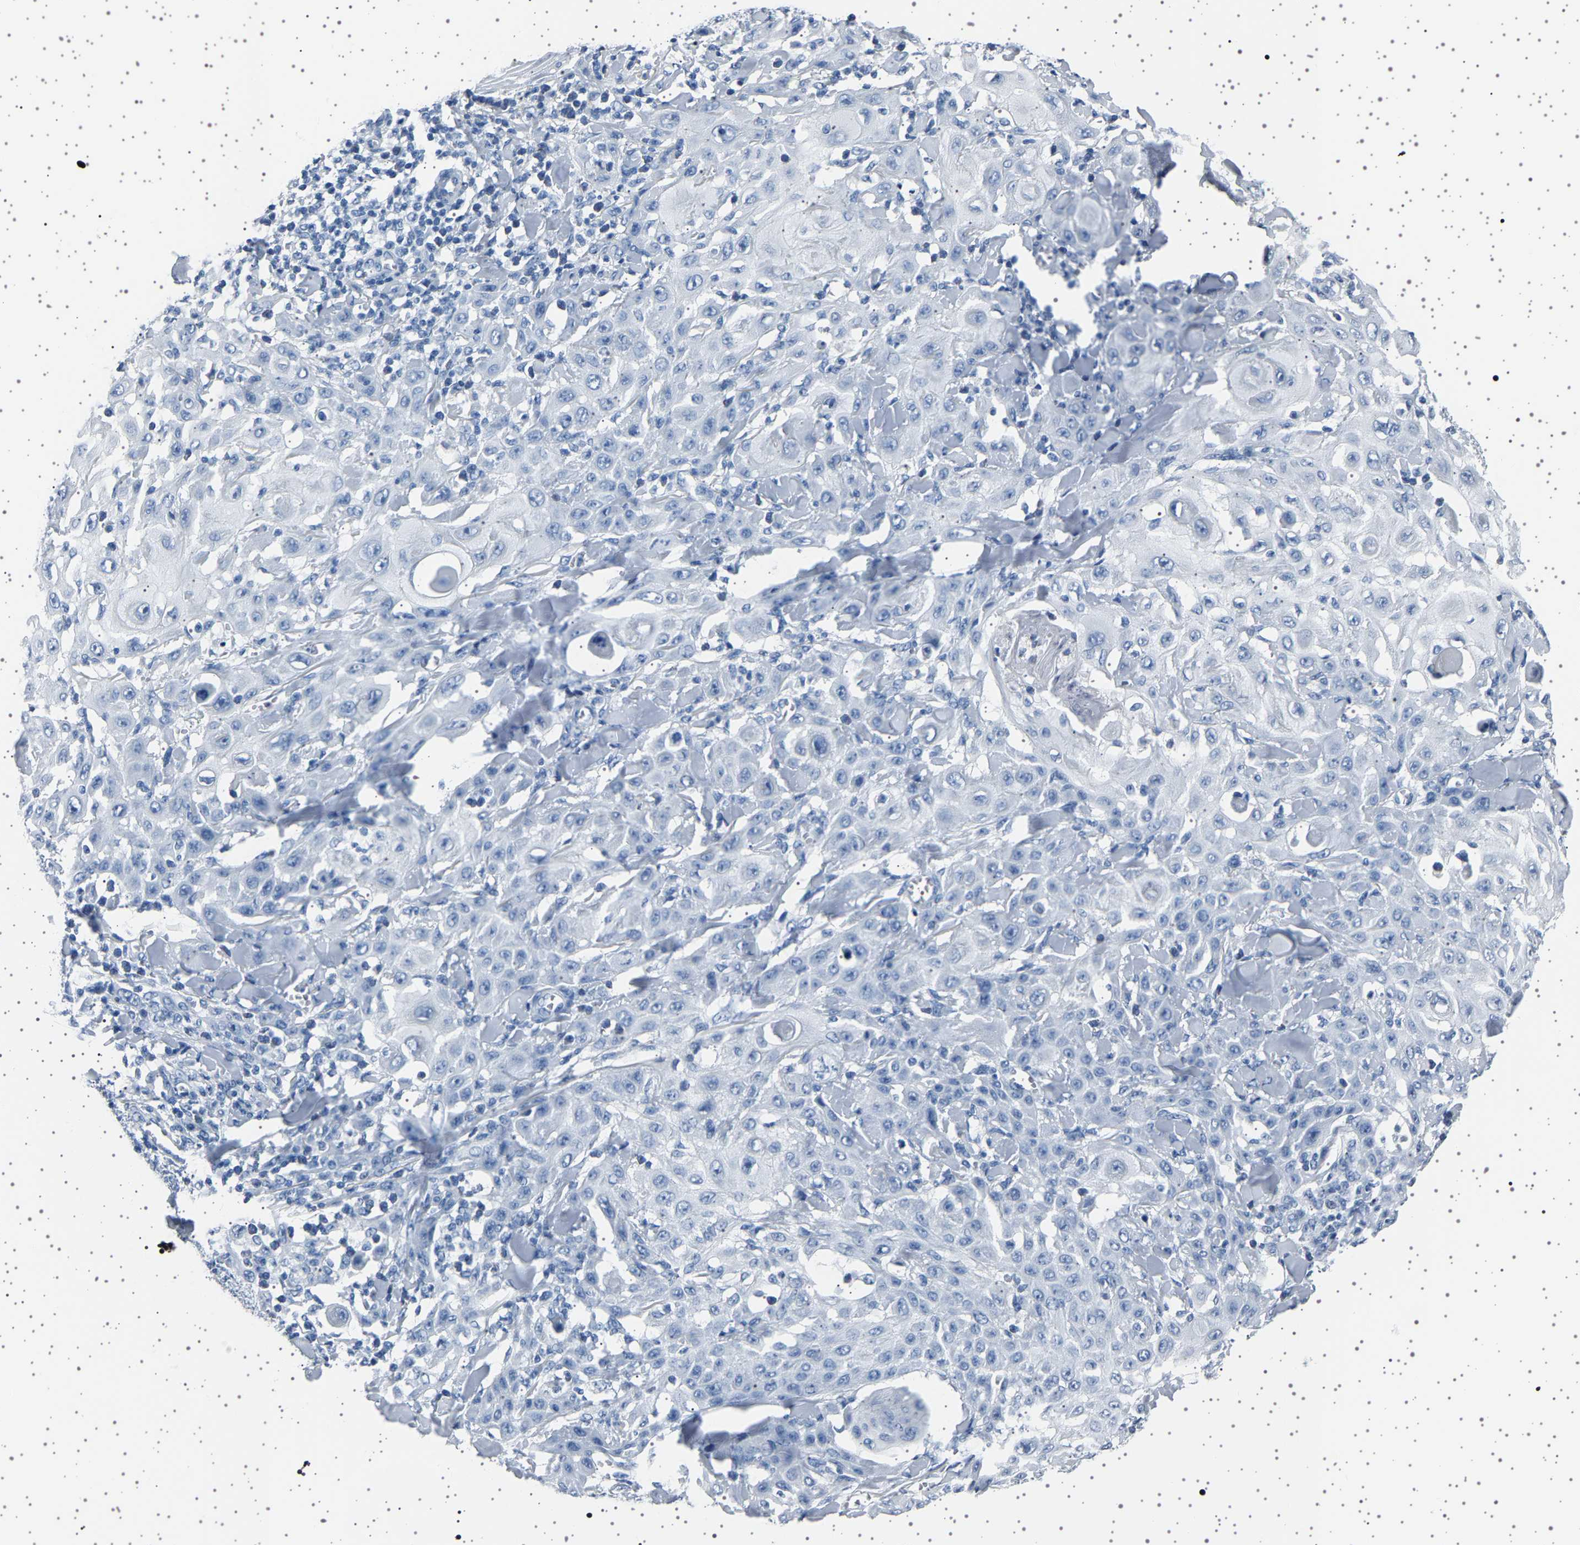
{"staining": {"intensity": "negative", "quantity": "none", "location": "none"}, "tissue": "skin cancer", "cell_type": "Tumor cells", "image_type": "cancer", "snomed": [{"axis": "morphology", "description": "Squamous cell carcinoma, NOS"}, {"axis": "topography", "description": "Skin"}], "caption": "An immunohistochemistry micrograph of skin cancer (squamous cell carcinoma) is shown. There is no staining in tumor cells of skin cancer (squamous cell carcinoma). (DAB (3,3'-diaminobenzidine) IHC with hematoxylin counter stain).", "gene": "TFF3", "patient": {"sex": "male", "age": 24}}